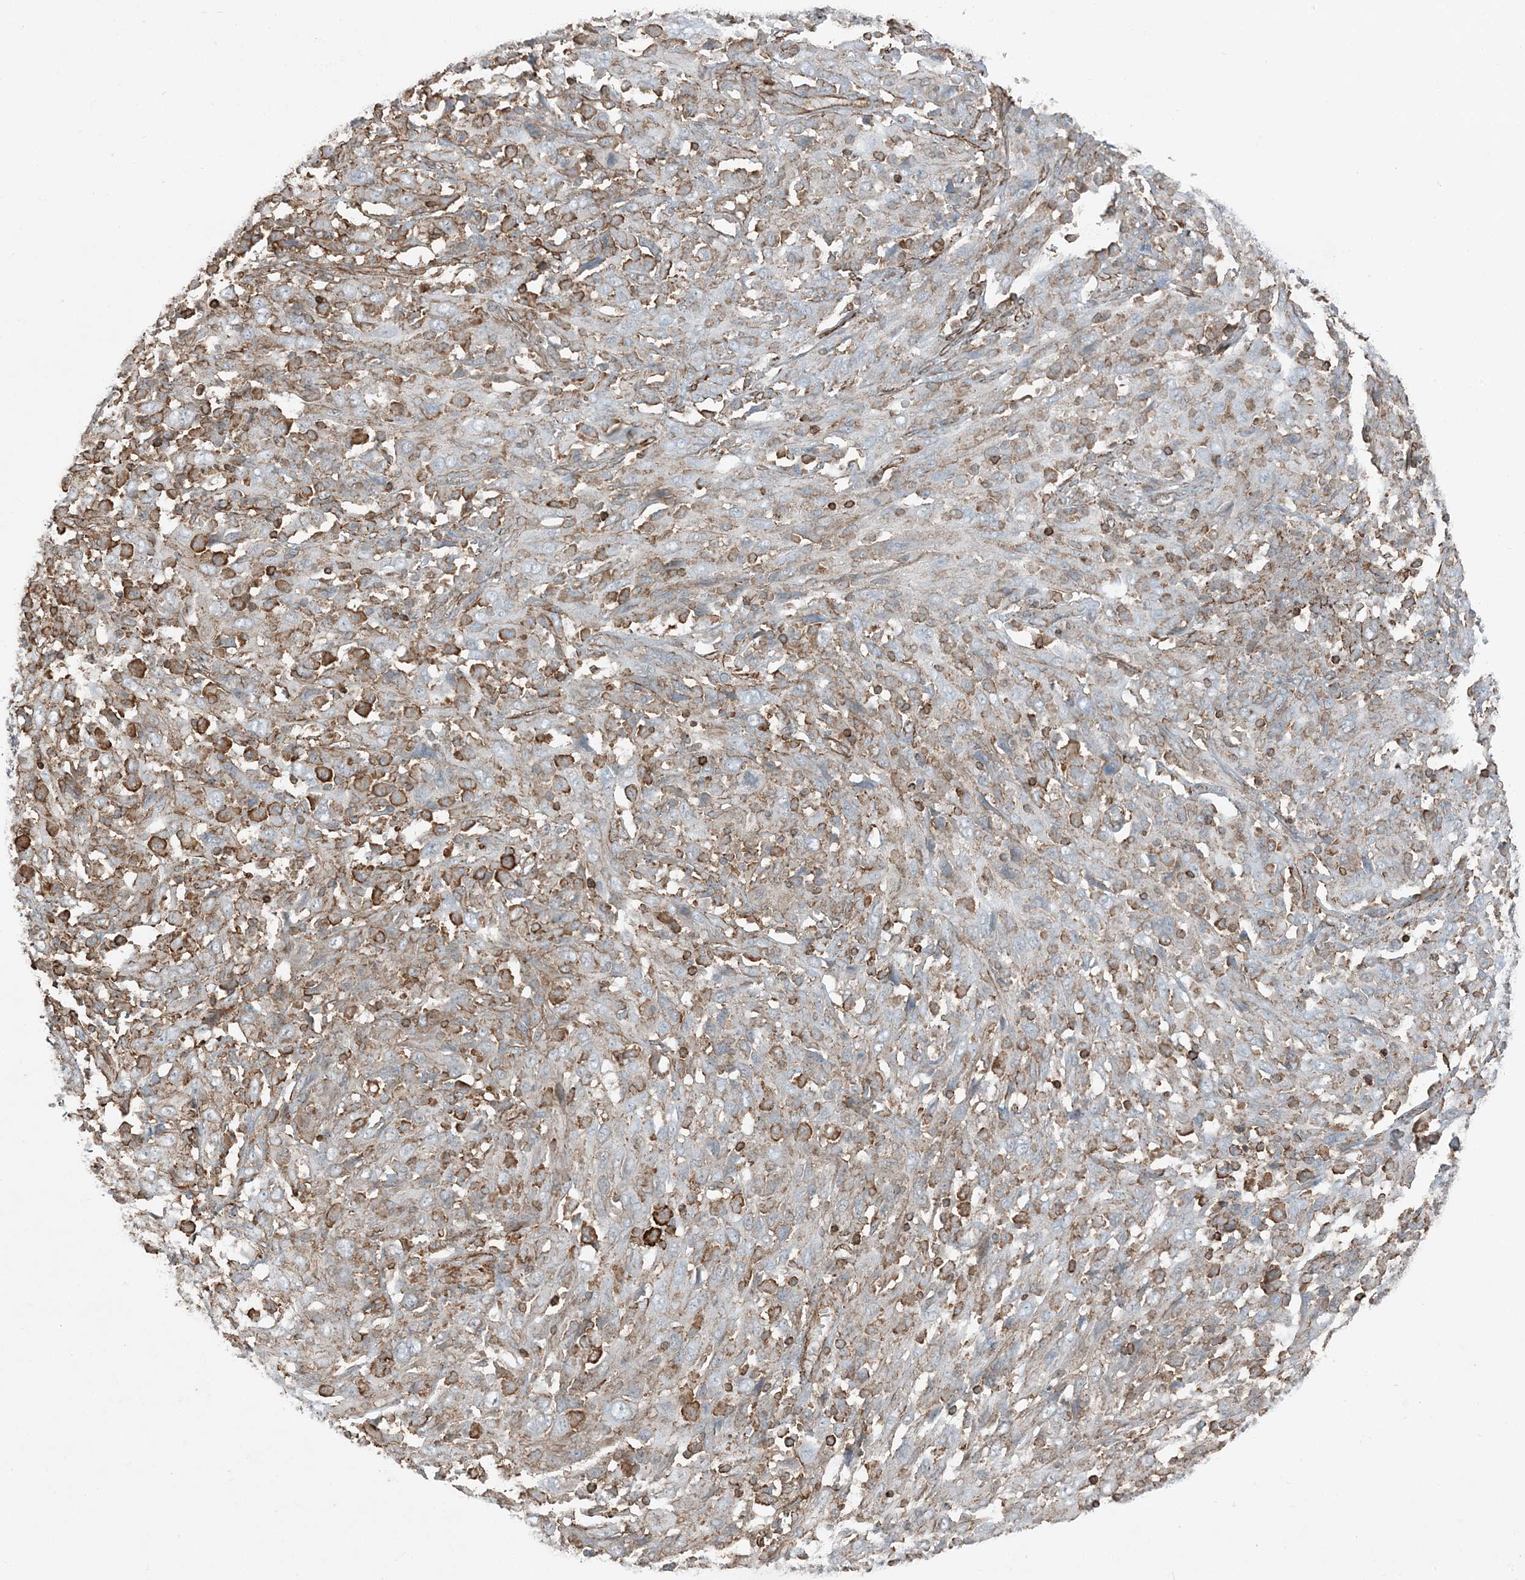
{"staining": {"intensity": "moderate", "quantity": "<25%", "location": "cytoplasmic/membranous"}, "tissue": "cervical cancer", "cell_type": "Tumor cells", "image_type": "cancer", "snomed": [{"axis": "morphology", "description": "Squamous cell carcinoma, NOS"}, {"axis": "topography", "description": "Cervix"}], "caption": "Cervical cancer stained for a protein demonstrates moderate cytoplasmic/membranous positivity in tumor cells.", "gene": "APOBEC3C", "patient": {"sex": "female", "age": 46}}